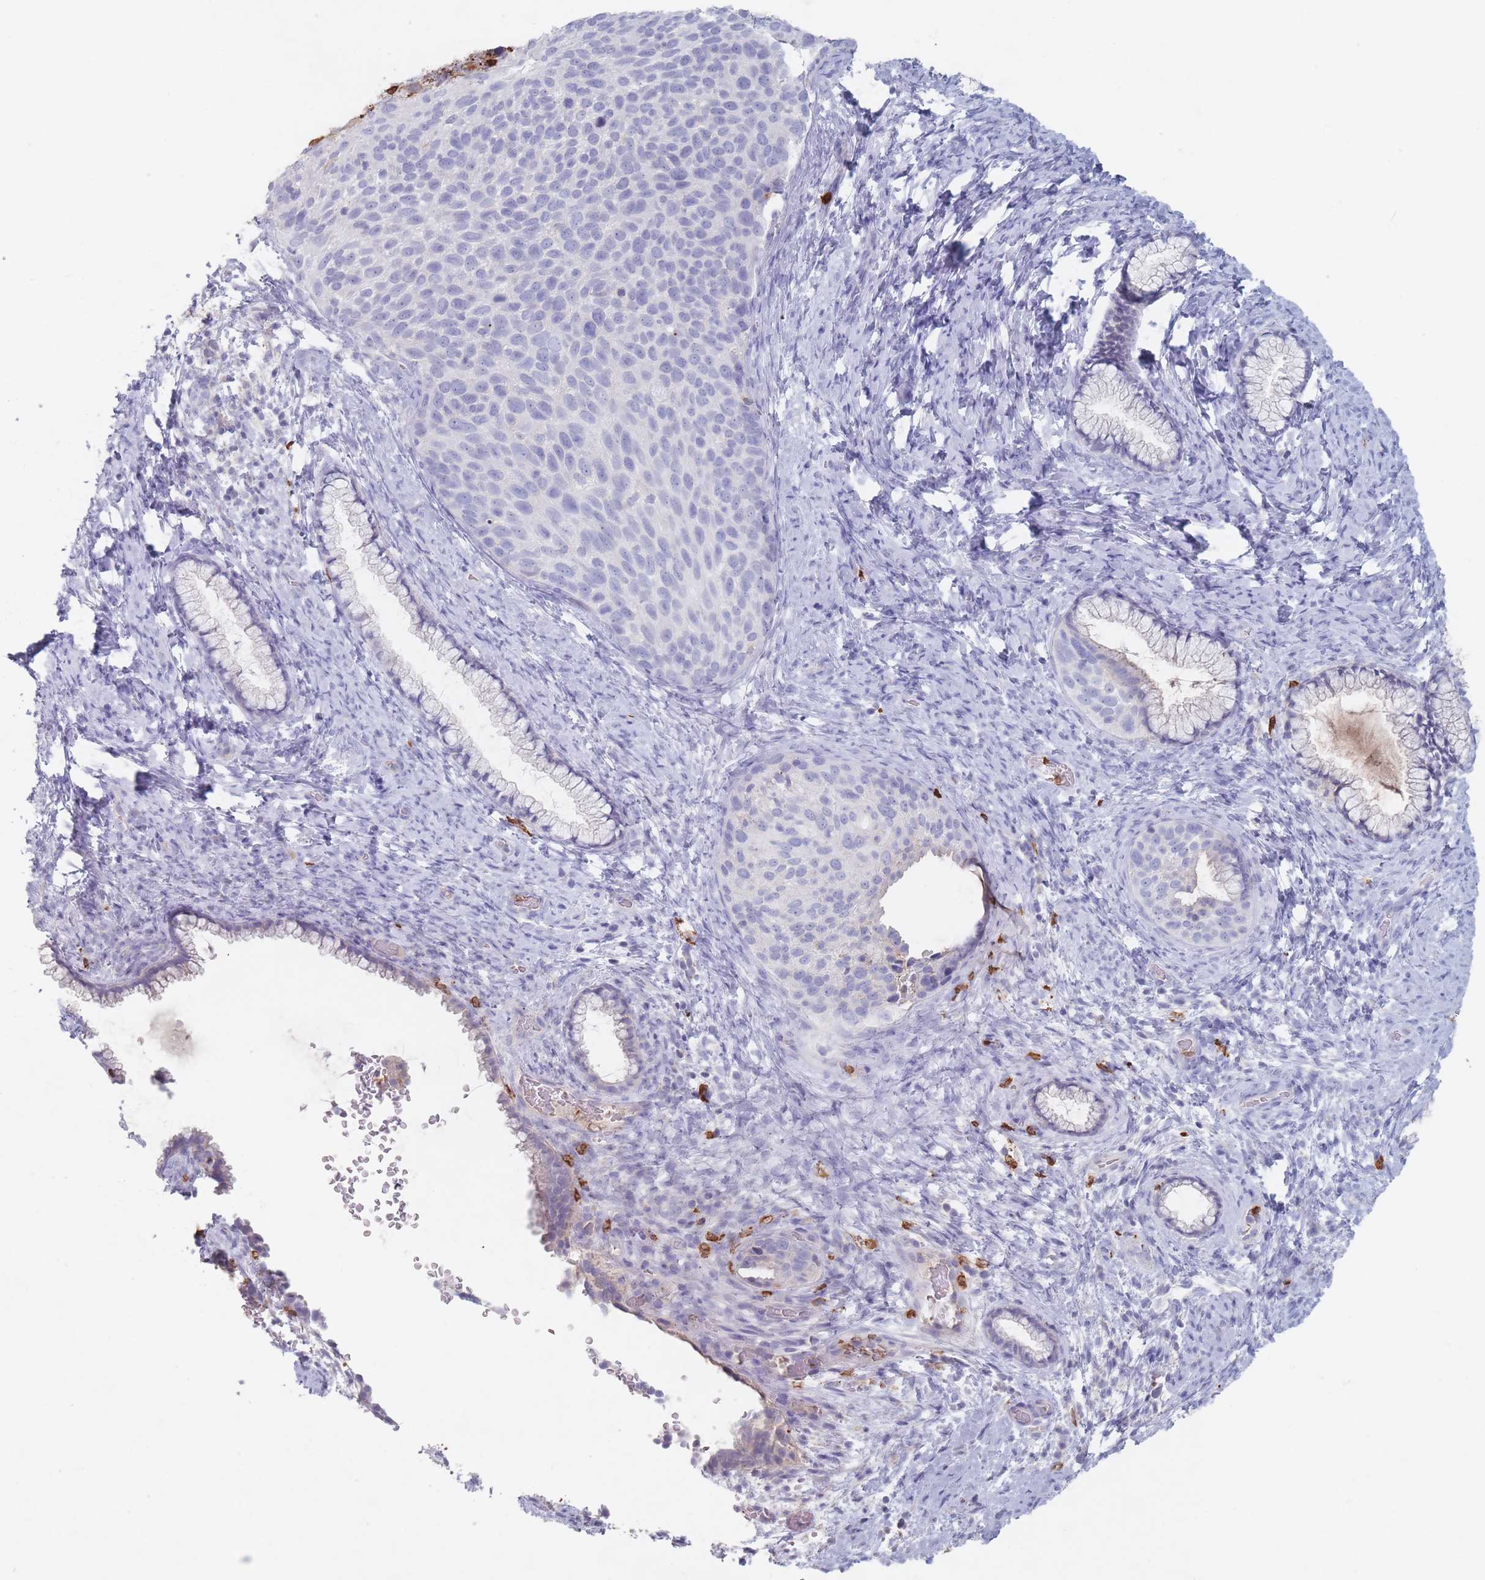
{"staining": {"intensity": "negative", "quantity": "none", "location": "none"}, "tissue": "cervical cancer", "cell_type": "Tumor cells", "image_type": "cancer", "snomed": [{"axis": "morphology", "description": "Squamous cell carcinoma, NOS"}, {"axis": "topography", "description": "Cervix"}], "caption": "IHC of cervical cancer shows no expression in tumor cells.", "gene": "ATP1A3", "patient": {"sex": "female", "age": 80}}